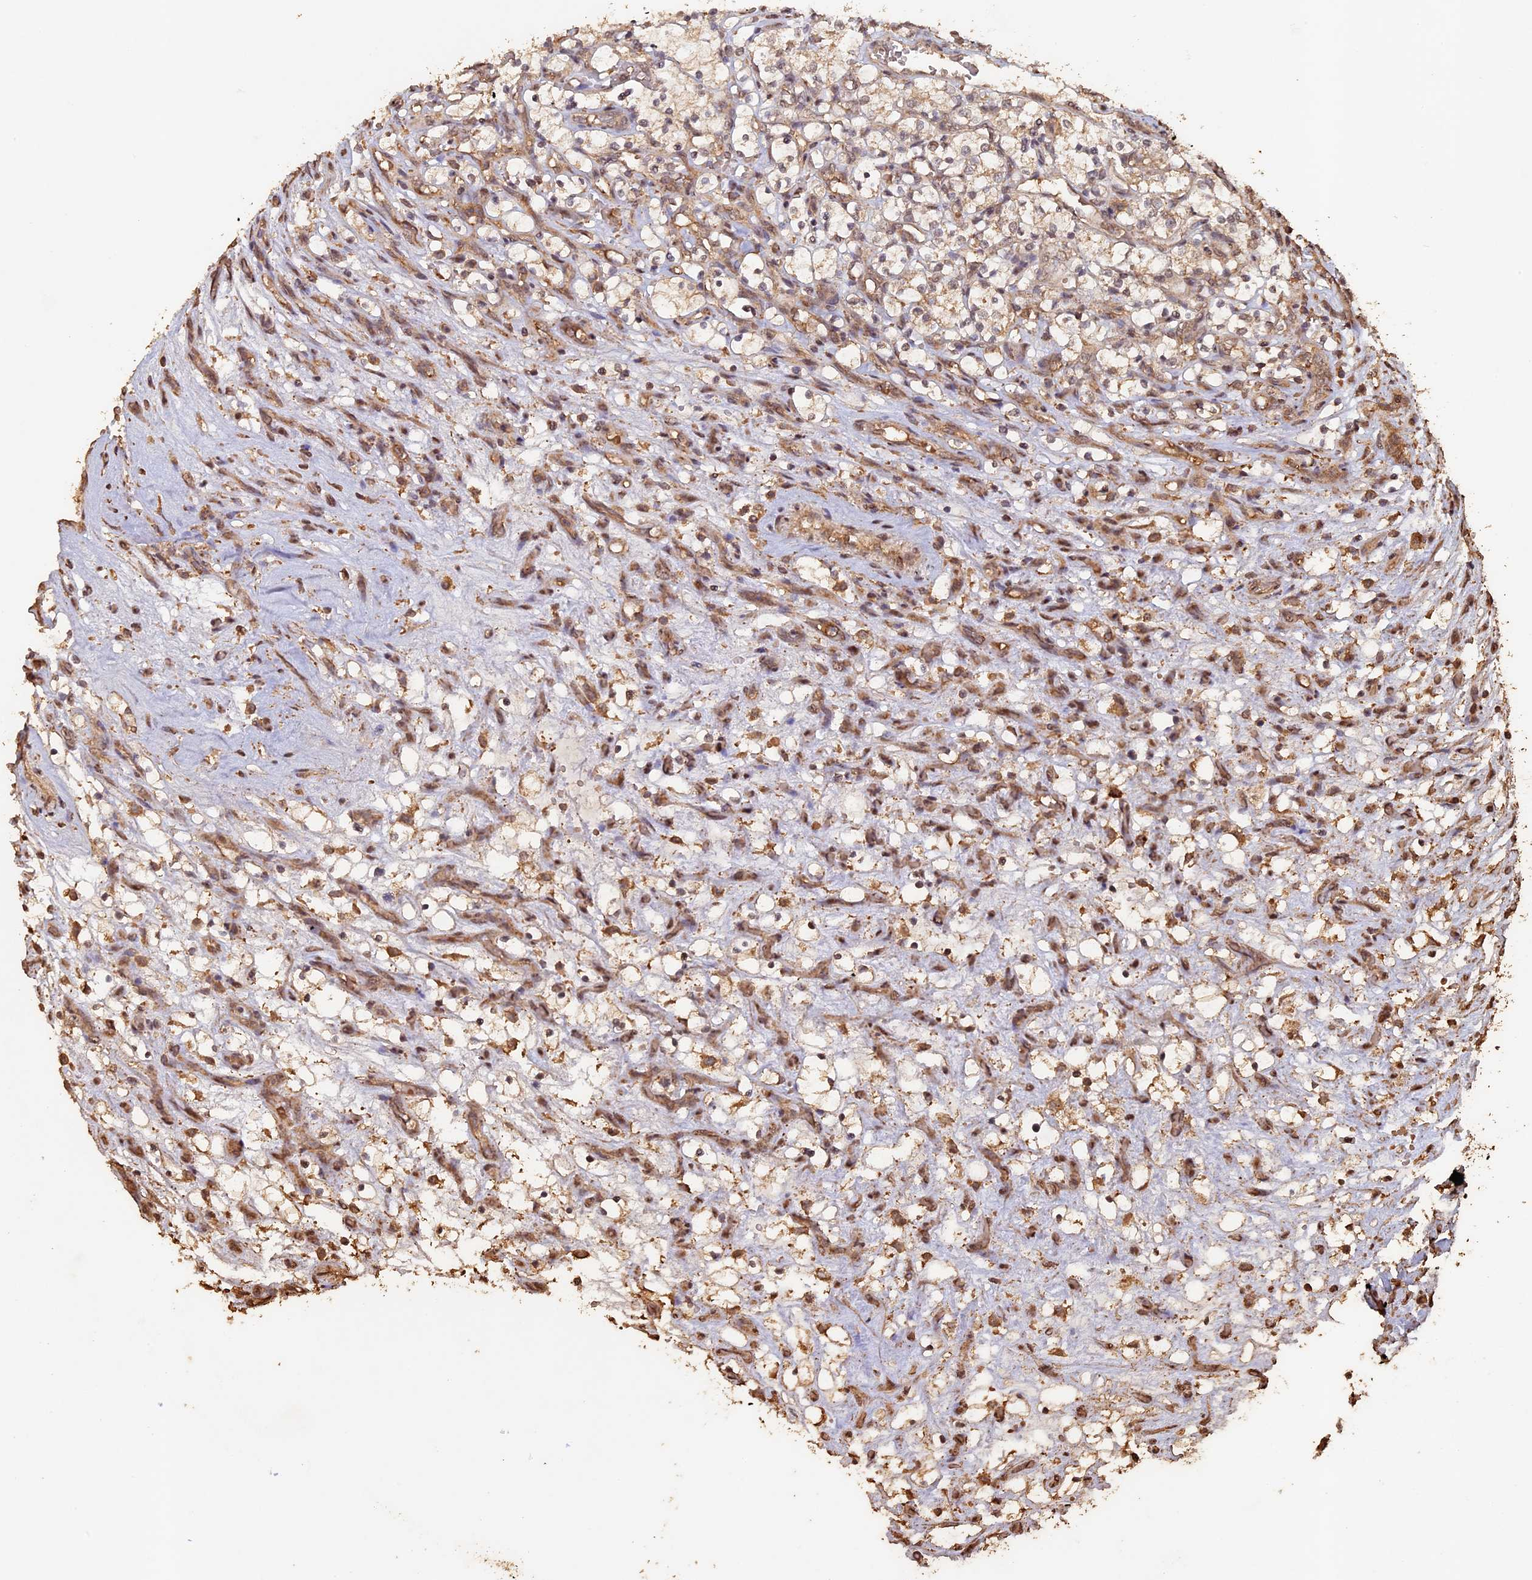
{"staining": {"intensity": "weak", "quantity": ">75%", "location": "cytoplasmic/membranous"}, "tissue": "renal cancer", "cell_type": "Tumor cells", "image_type": "cancer", "snomed": [{"axis": "morphology", "description": "Adenocarcinoma, NOS"}, {"axis": "topography", "description": "Kidney"}], "caption": "Immunohistochemical staining of adenocarcinoma (renal) shows low levels of weak cytoplasmic/membranous staining in approximately >75% of tumor cells. (brown staining indicates protein expression, while blue staining denotes nuclei).", "gene": "HUNK", "patient": {"sex": "female", "age": 69}}